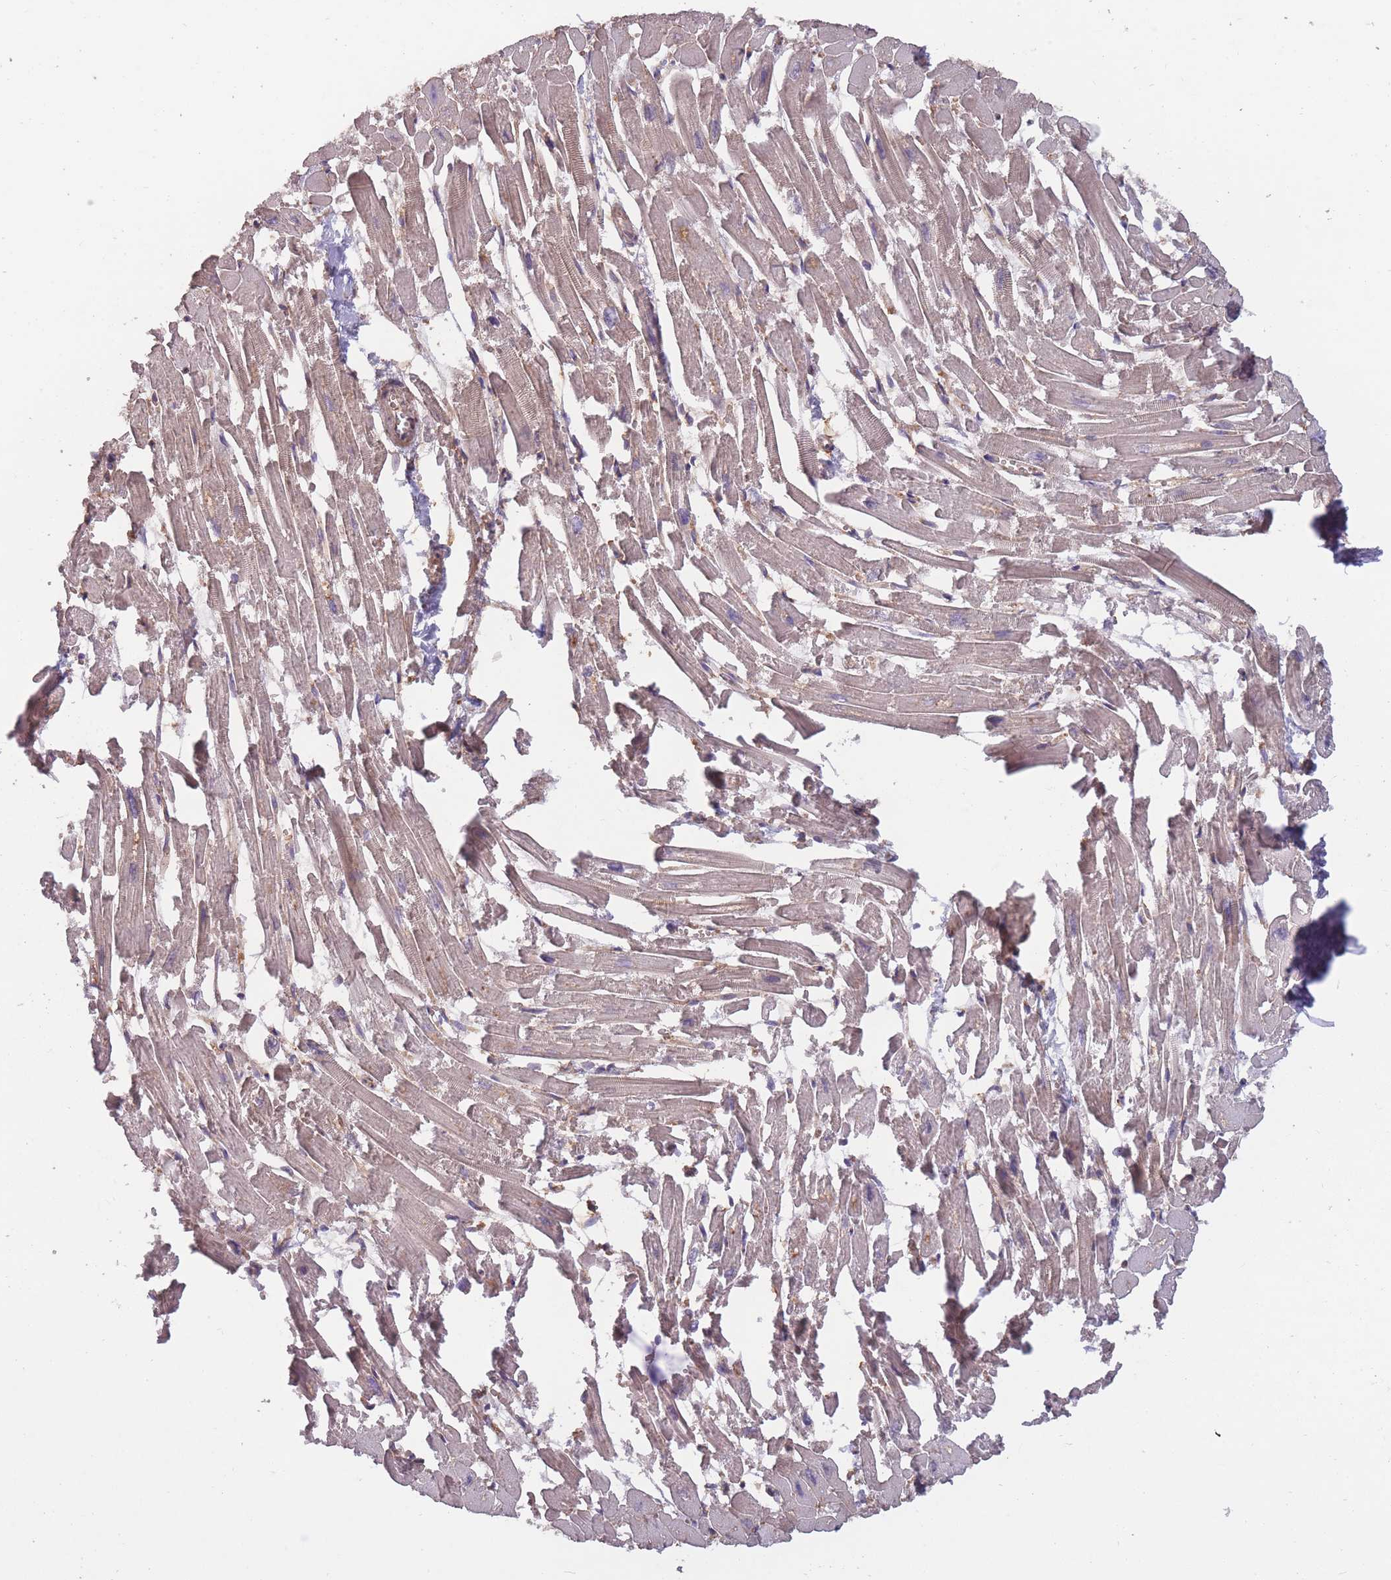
{"staining": {"intensity": "weak", "quantity": ">75%", "location": "cytoplasmic/membranous"}, "tissue": "heart muscle", "cell_type": "Cardiomyocytes", "image_type": "normal", "snomed": [{"axis": "morphology", "description": "Normal tissue, NOS"}, {"axis": "topography", "description": "Heart"}], "caption": "Immunohistochemistry staining of unremarkable heart muscle, which exhibits low levels of weak cytoplasmic/membranous staining in approximately >75% of cardiomyocytes indicating weak cytoplasmic/membranous protein staining. The staining was performed using DAB (brown) for protein detection and nuclei were counterstained in hematoxylin (blue).", "gene": "KIAA1755", "patient": {"sex": "male", "age": 54}}